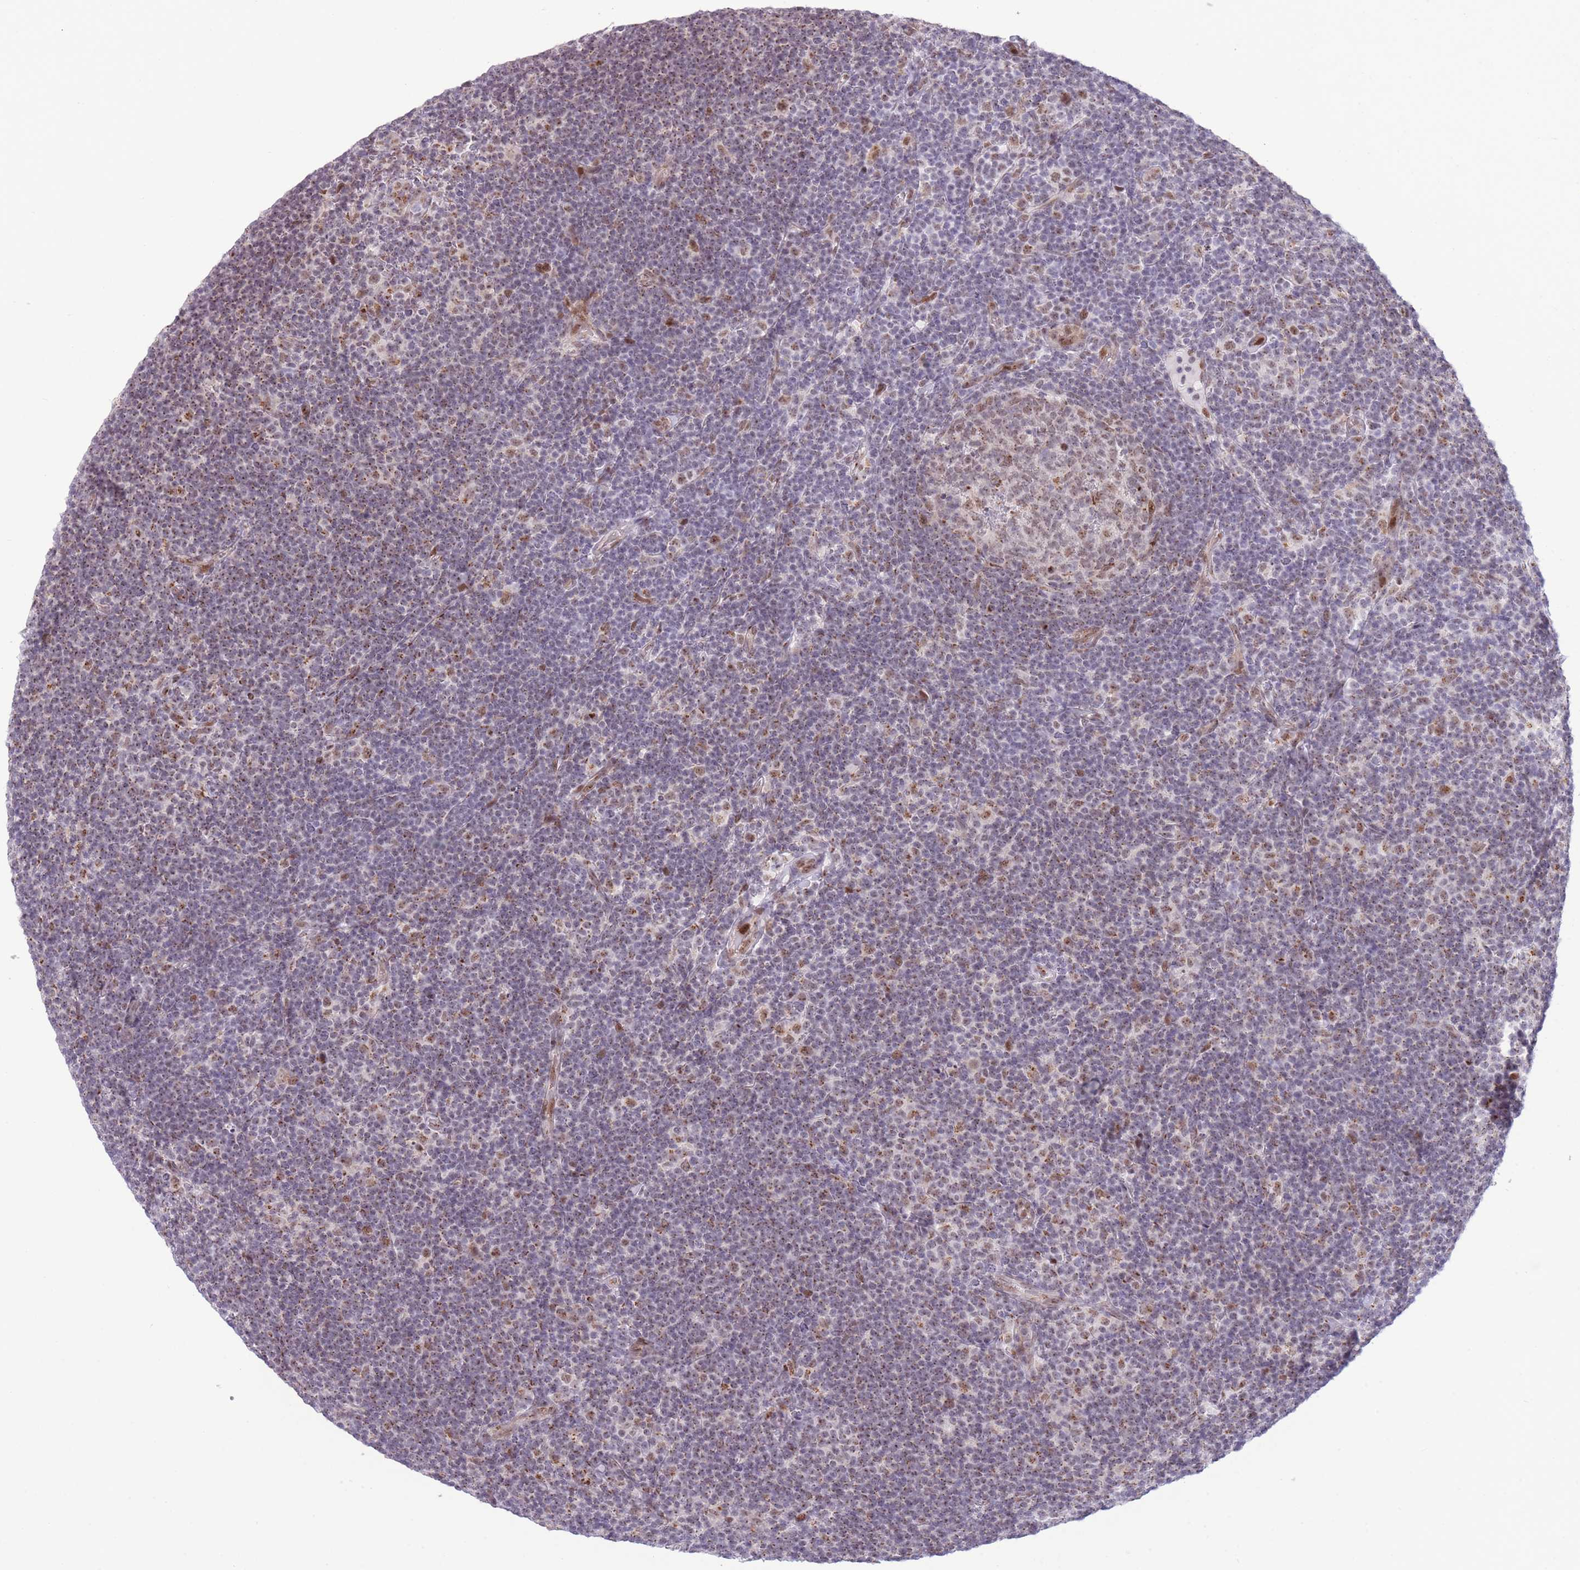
{"staining": {"intensity": "weak", "quantity": "25%-75%", "location": "cytoplasmic/membranous"}, "tissue": "lymphoma", "cell_type": "Tumor cells", "image_type": "cancer", "snomed": [{"axis": "morphology", "description": "Hodgkin's disease, NOS"}, {"axis": "topography", "description": "Lymph node"}], "caption": "Human Hodgkin's disease stained with a brown dye displays weak cytoplasmic/membranous positive positivity in about 25%-75% of tumor cells.", "gene": "INO80C", "patient": {"sex": "female", "age": 57}}